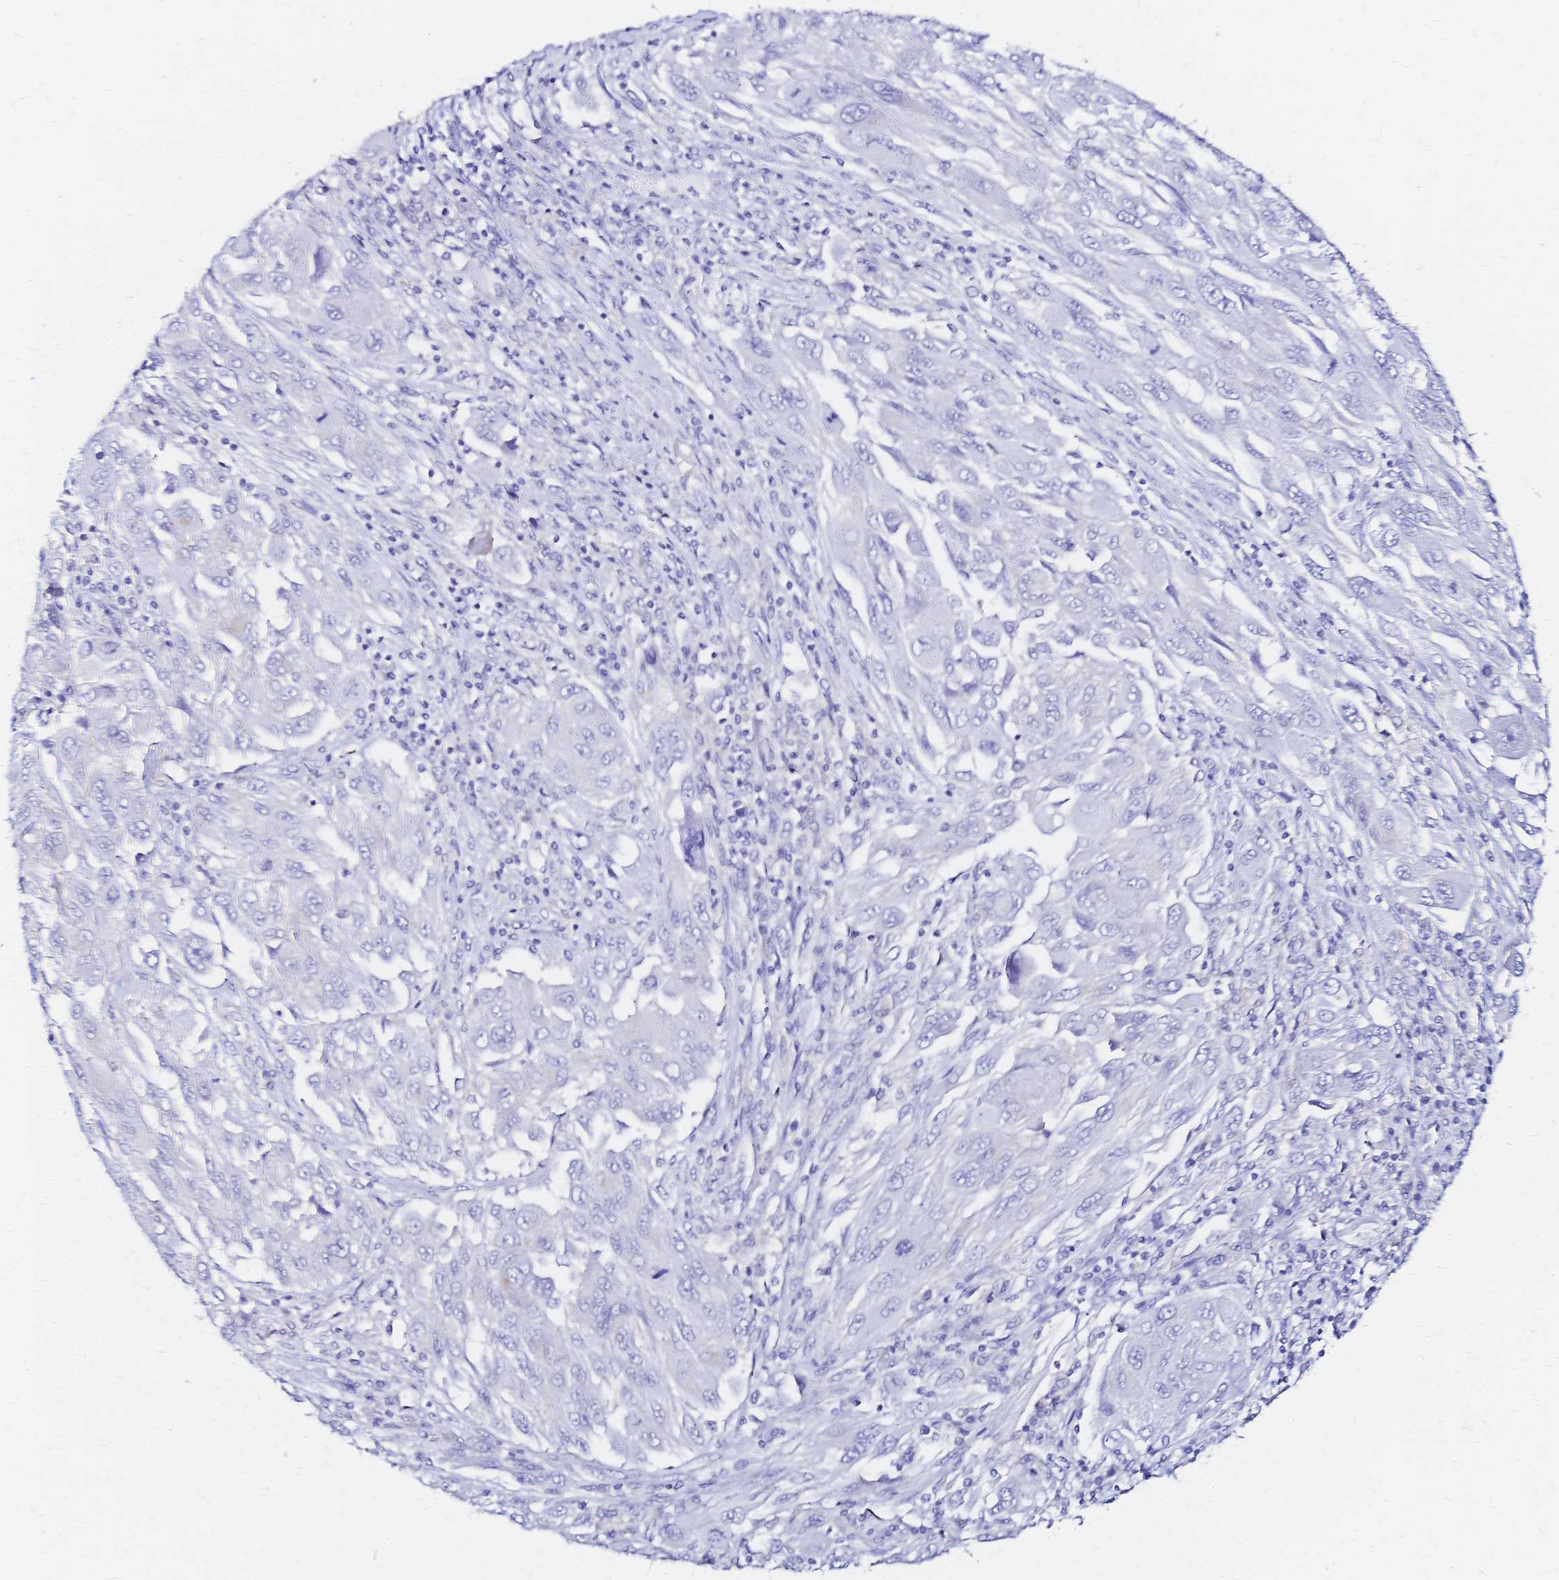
{"staining": {"intensity": "negative", "quantity": "none", "location": "none"}, "tissue": "melanoma", "cell_type": "Tumor cells", "image_type": "cancer", "snomed": [{"axis": "morphology", "description": "Malignant melanoma, NOS"}, {"axis": "topography", "description": "Skin"}], "caption": "Micrograph shows no protein staining in tumor cells of melanoma tissue. The staining is performed using DAB (3,3'-diaminobenzidine) brown chromogen with nuclei counter-stained in using hematoxylin.", "gene": "SLC5A1", "patient": {"sex": "female", "age": 91}}